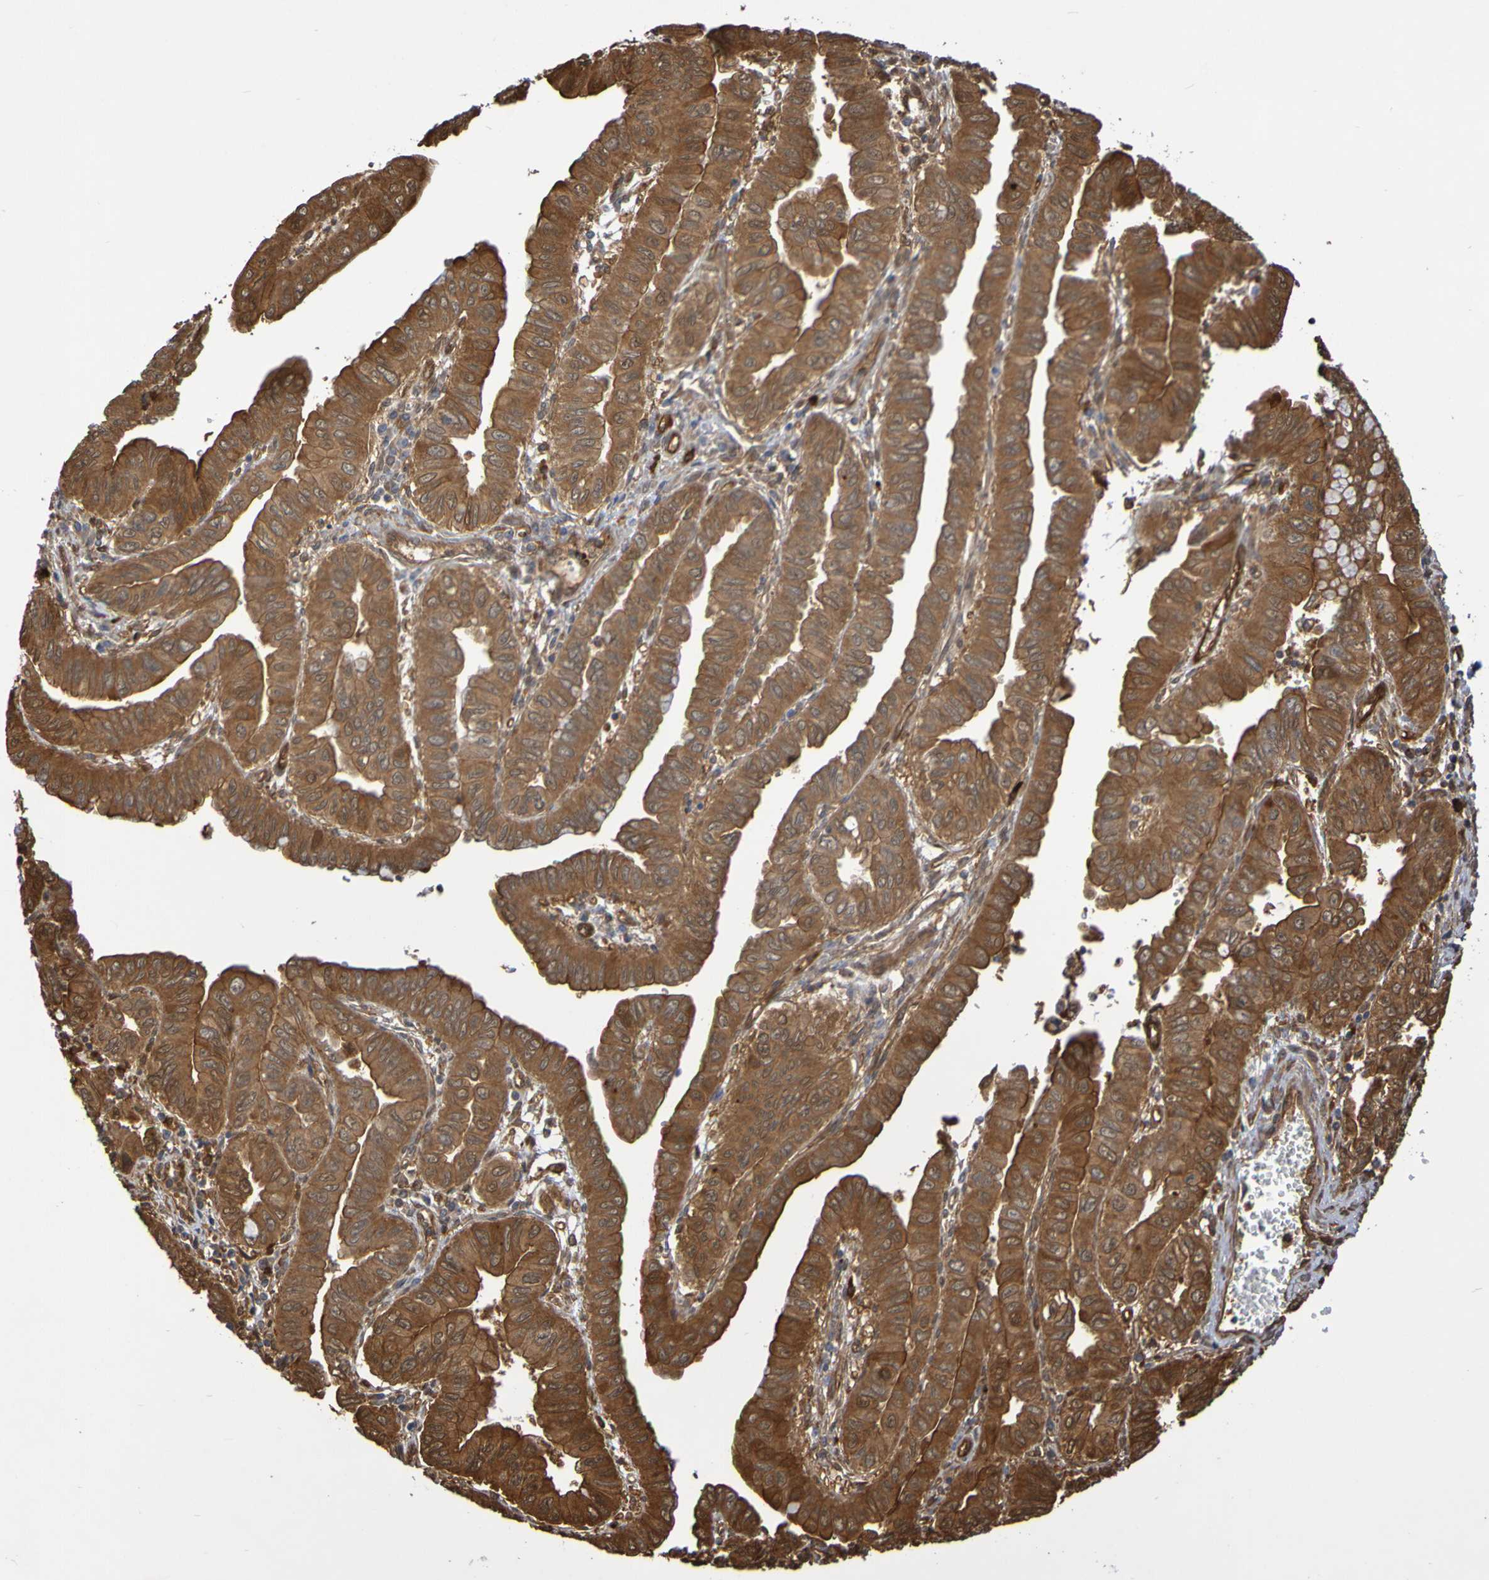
{"staining": {"intensity": "strong", "quantity": ">75%", "location": "cytoplasmic/membranous,nuclear"}, "tissue": "pancreatic cancer", "cell_type": "Tumor cells", "image_type": "cancer", "snomed": [{"axis": "morphology", "description": "Normal tissue, NOS"}, {"axis": "topography", "description": "Lymph node"}], "caption": "Pancreatic cancer stained with immunohistochemistry (IHC) shows strong cytoplasmic/membranous and nuclear positivity in about >75% of tumor cells.", "gene": "SERPINB6", "patient": {"sex": "male", "age": 50}}